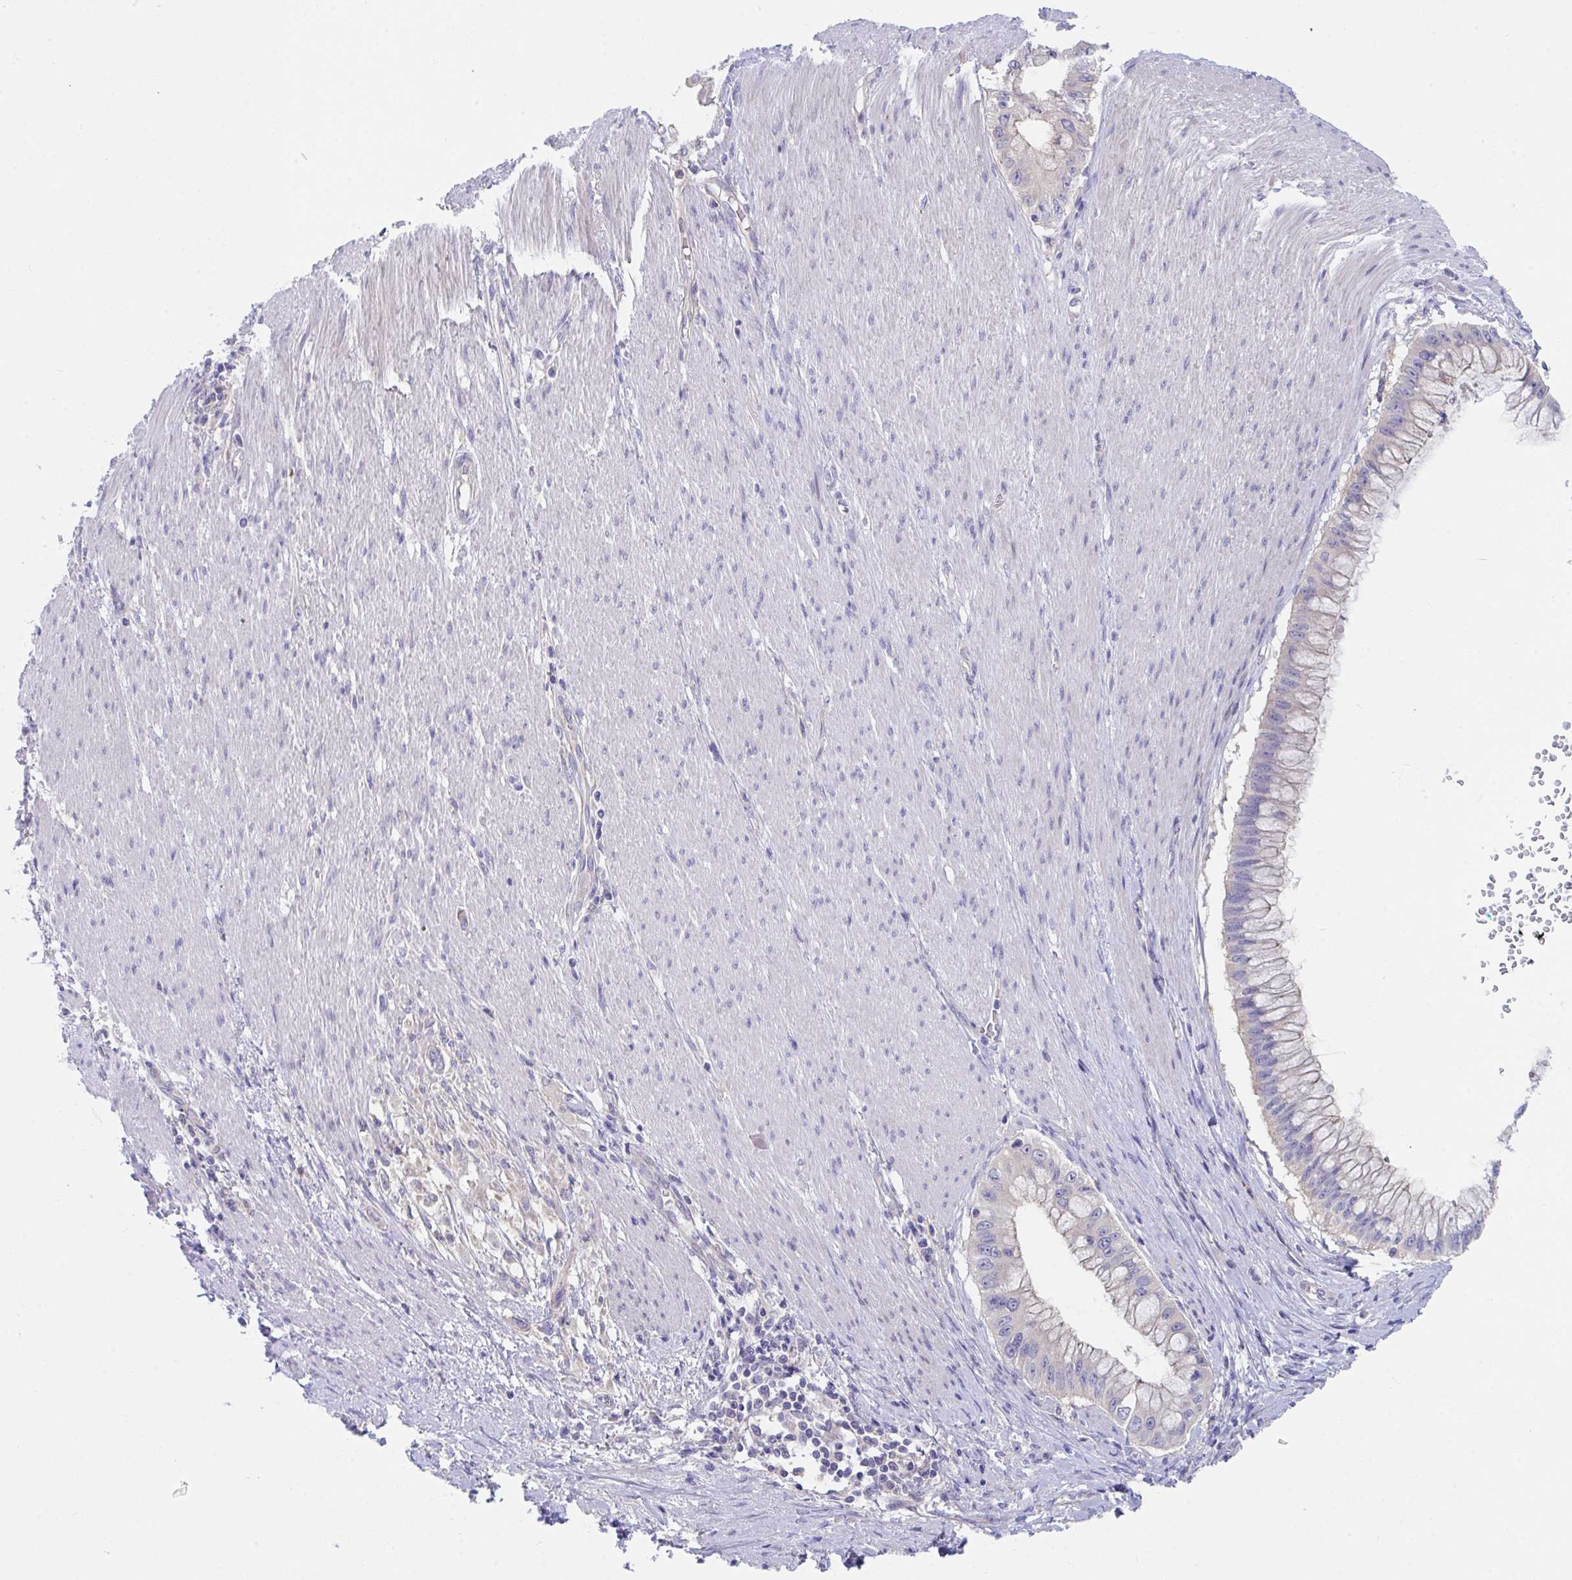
{"staining": {"intensity": "negative", "quantity": "none", "location": "none"}, "tissue": "pancreatic cancer", "cell_type": "Tumor cells", "image_type": "cancer", "snomed": [{"axis": "morphology", "description": "Adenocarcinoma, NOS"}, {"axis": "topography", "description": "Pancreas"}], "caption": "This is an IHC micrograph of pancreatic cancer (adenocarcinoma). There is no expression in tumor cells.", "gene": "P2RX3", "patient": {"sex": "male", "age": 48}}